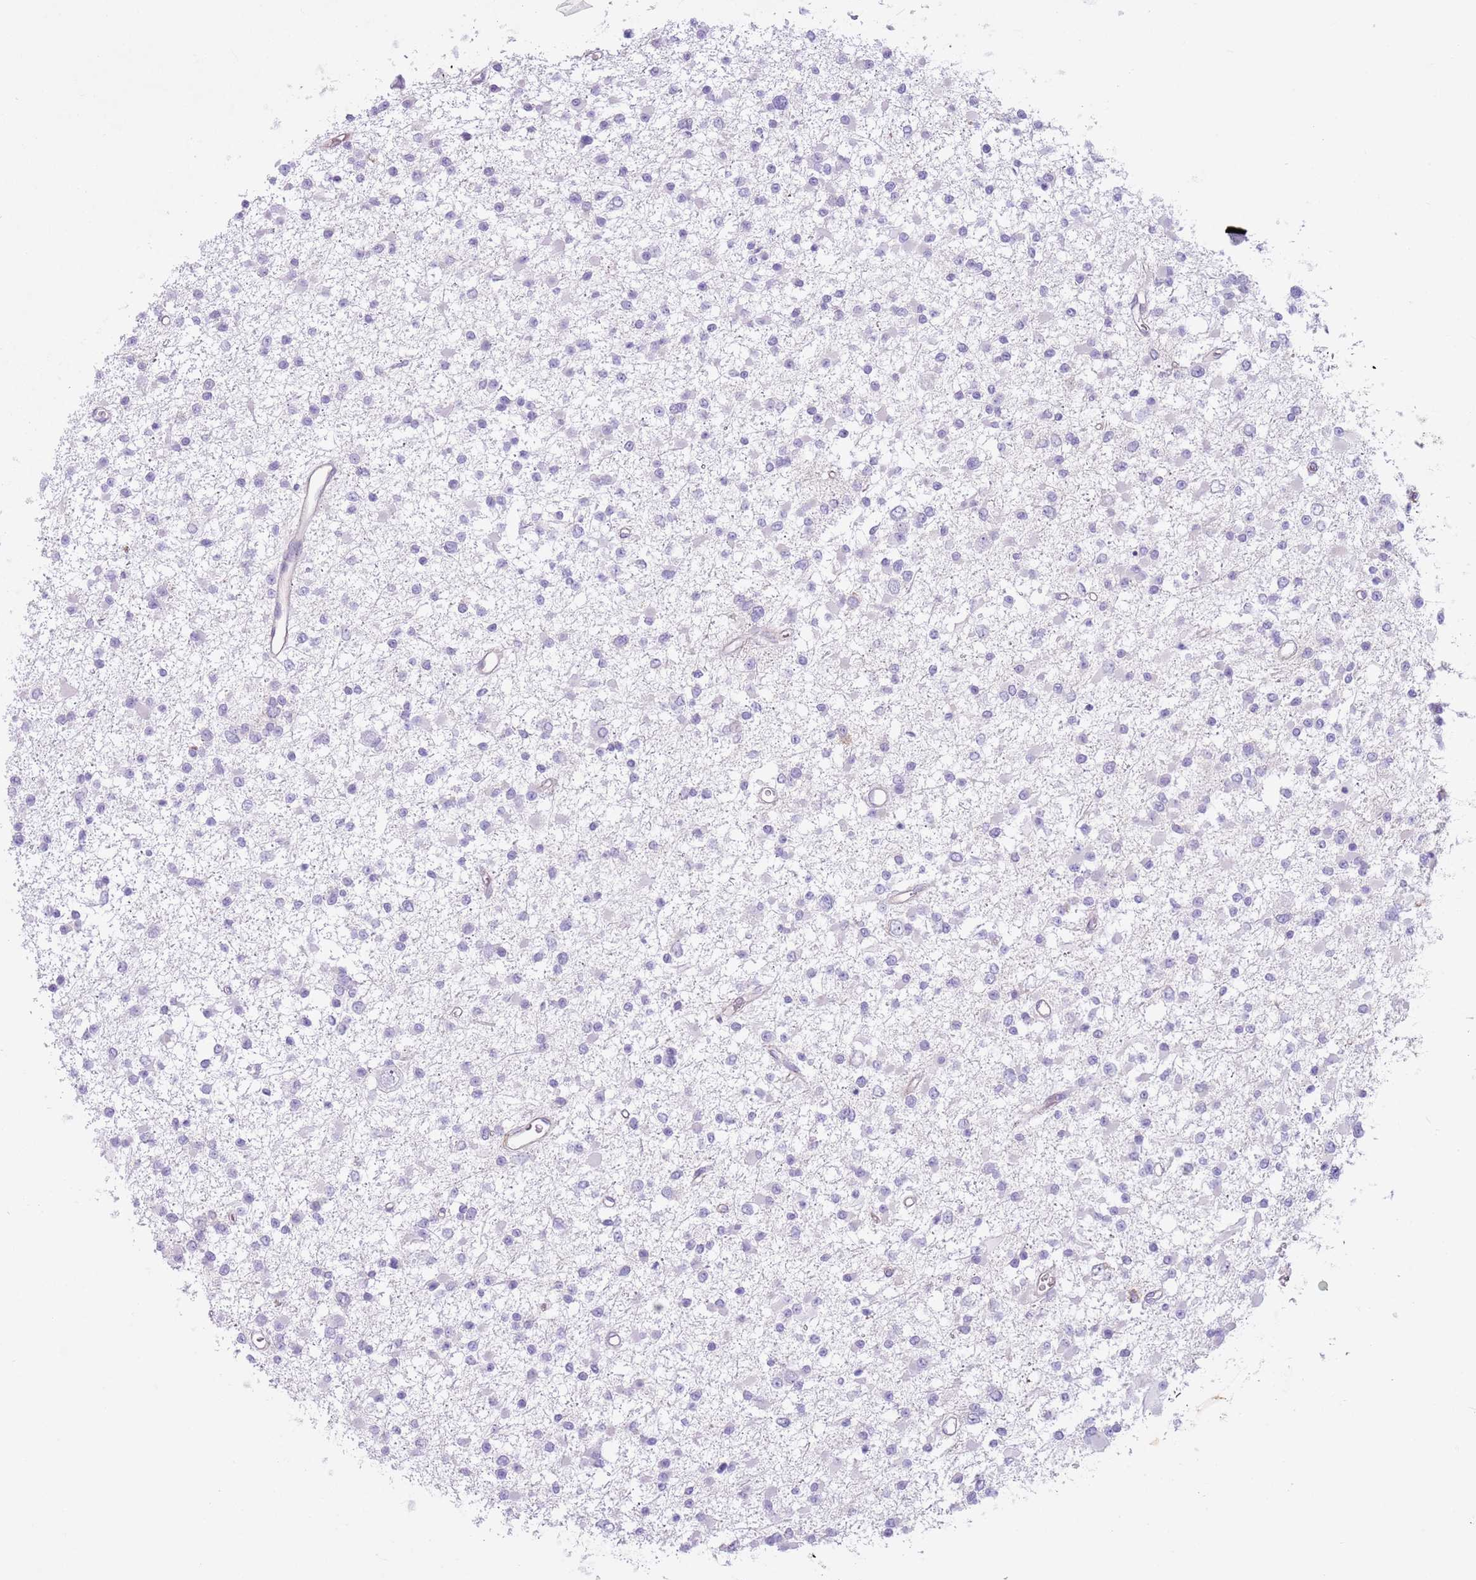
{"staining": {"intensity": "negative", "quantity": "none", "location": "none"}, "tissue": "glioma", "cell_type": "Tumor cells", "image_type": "cancer", "snomed": [{"axis": "morphology", "description": "Glioma, malignant, Low grade"}, {"axis": "topography", "description": "Brain"}], "caption": "The micrograph exhibits no significant staining in tumor cells of low-grade glioma (malignant).", "gene": "SNX6", "patient": {"sex": "female", "age": 22}}